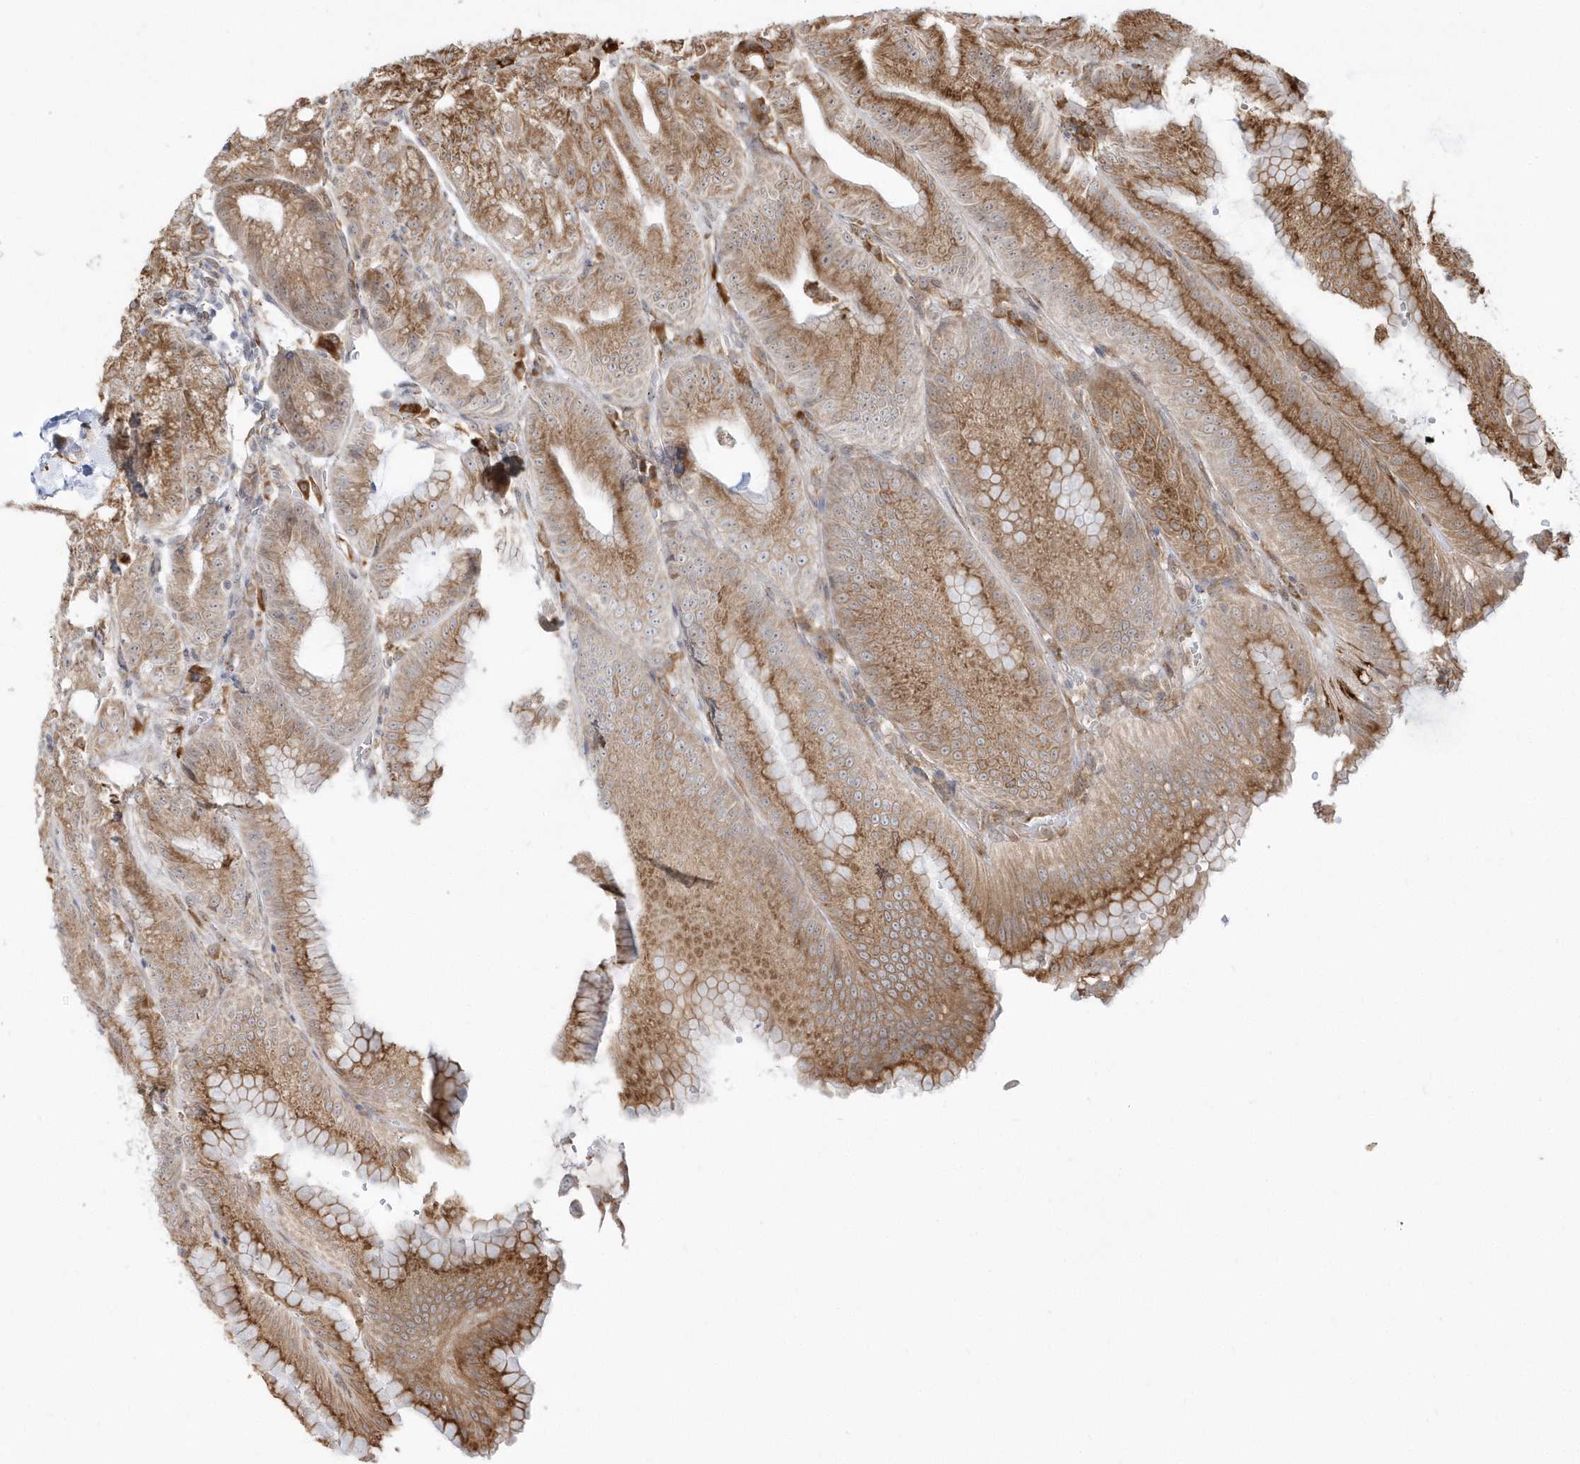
{"staining": {"intensity": "moderate", "quantity": "25%-75%", "location": "cytoplasmic/membranous"}, "tissue": "stomach", "cell_type": "Glandular cells", "image_type": "normal", "snomed": [{"axis": "morphology", "description": "Normal tissue, NOS"}, {"axis": "topography", "description": "Stomach, upper"}, {"axis": "topography", "description": "Stomach, lower"}], "caption": "About 25%-75% of glandular cells in normal human stomach show moderate cytoplasmic/membranous protein expression as visualized by brown immunohistochemical staining.", "gene": "EPC2", "patient": {"sex": "male", "age": 71}}